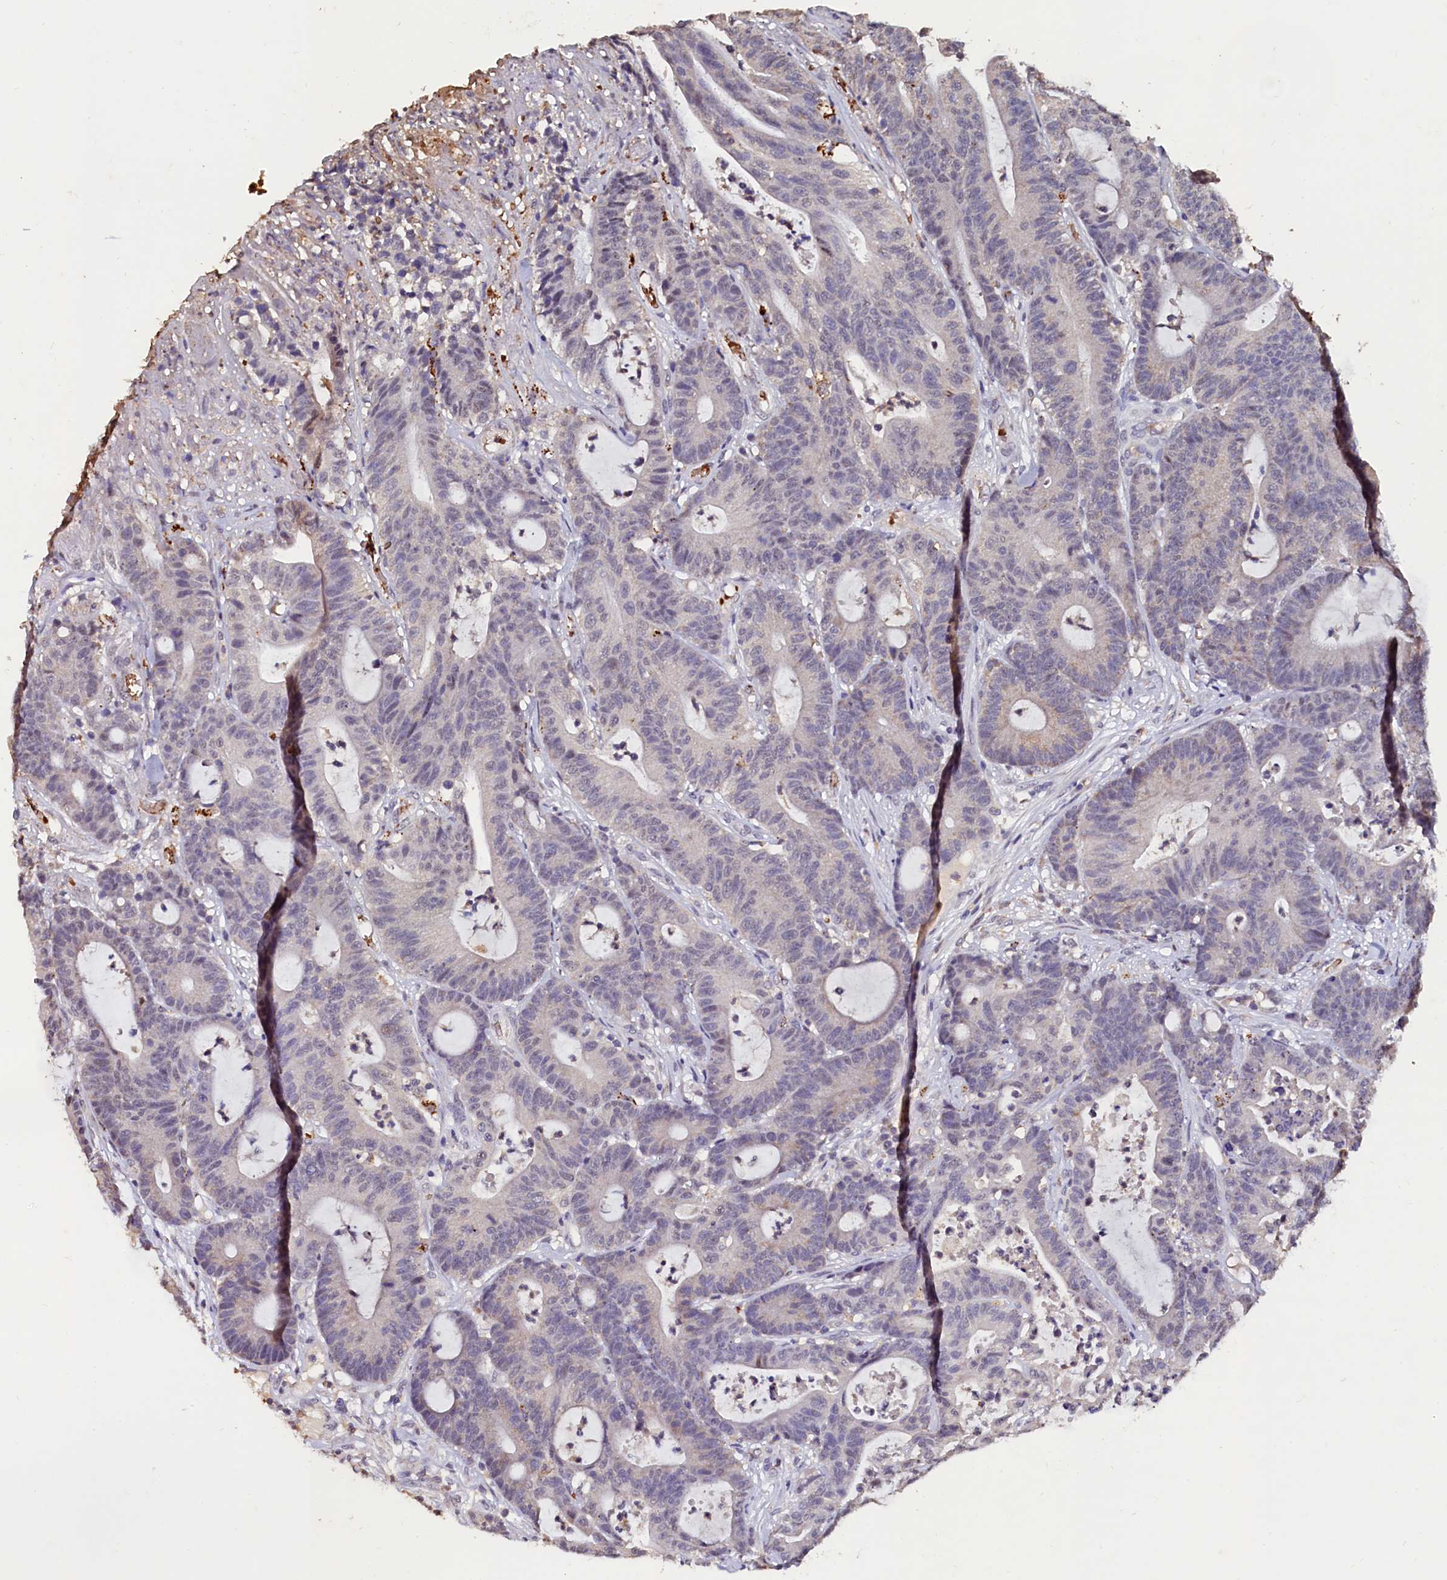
{"staining": {"intensity": "negative", "quantity": "none", "location": "none"}, "tissue": "colorectal cancer", "cell_type": "Tumor cells", "image_type": "cancer", "snomed": [{"axis": "morphology", "description": "Adenocarcinoma, NOS"}, {"axis": "topography", "description": "Colon"}], "caption": "High magnification brightfield microscopy of colorectal adenocarcinoma stained with DAB (brown) and counterstained with hematoxylin (blue): tumor cells show no significant expression.", "gene": "CSTPP1", "patient": {"sex": "female", "age": 84}}